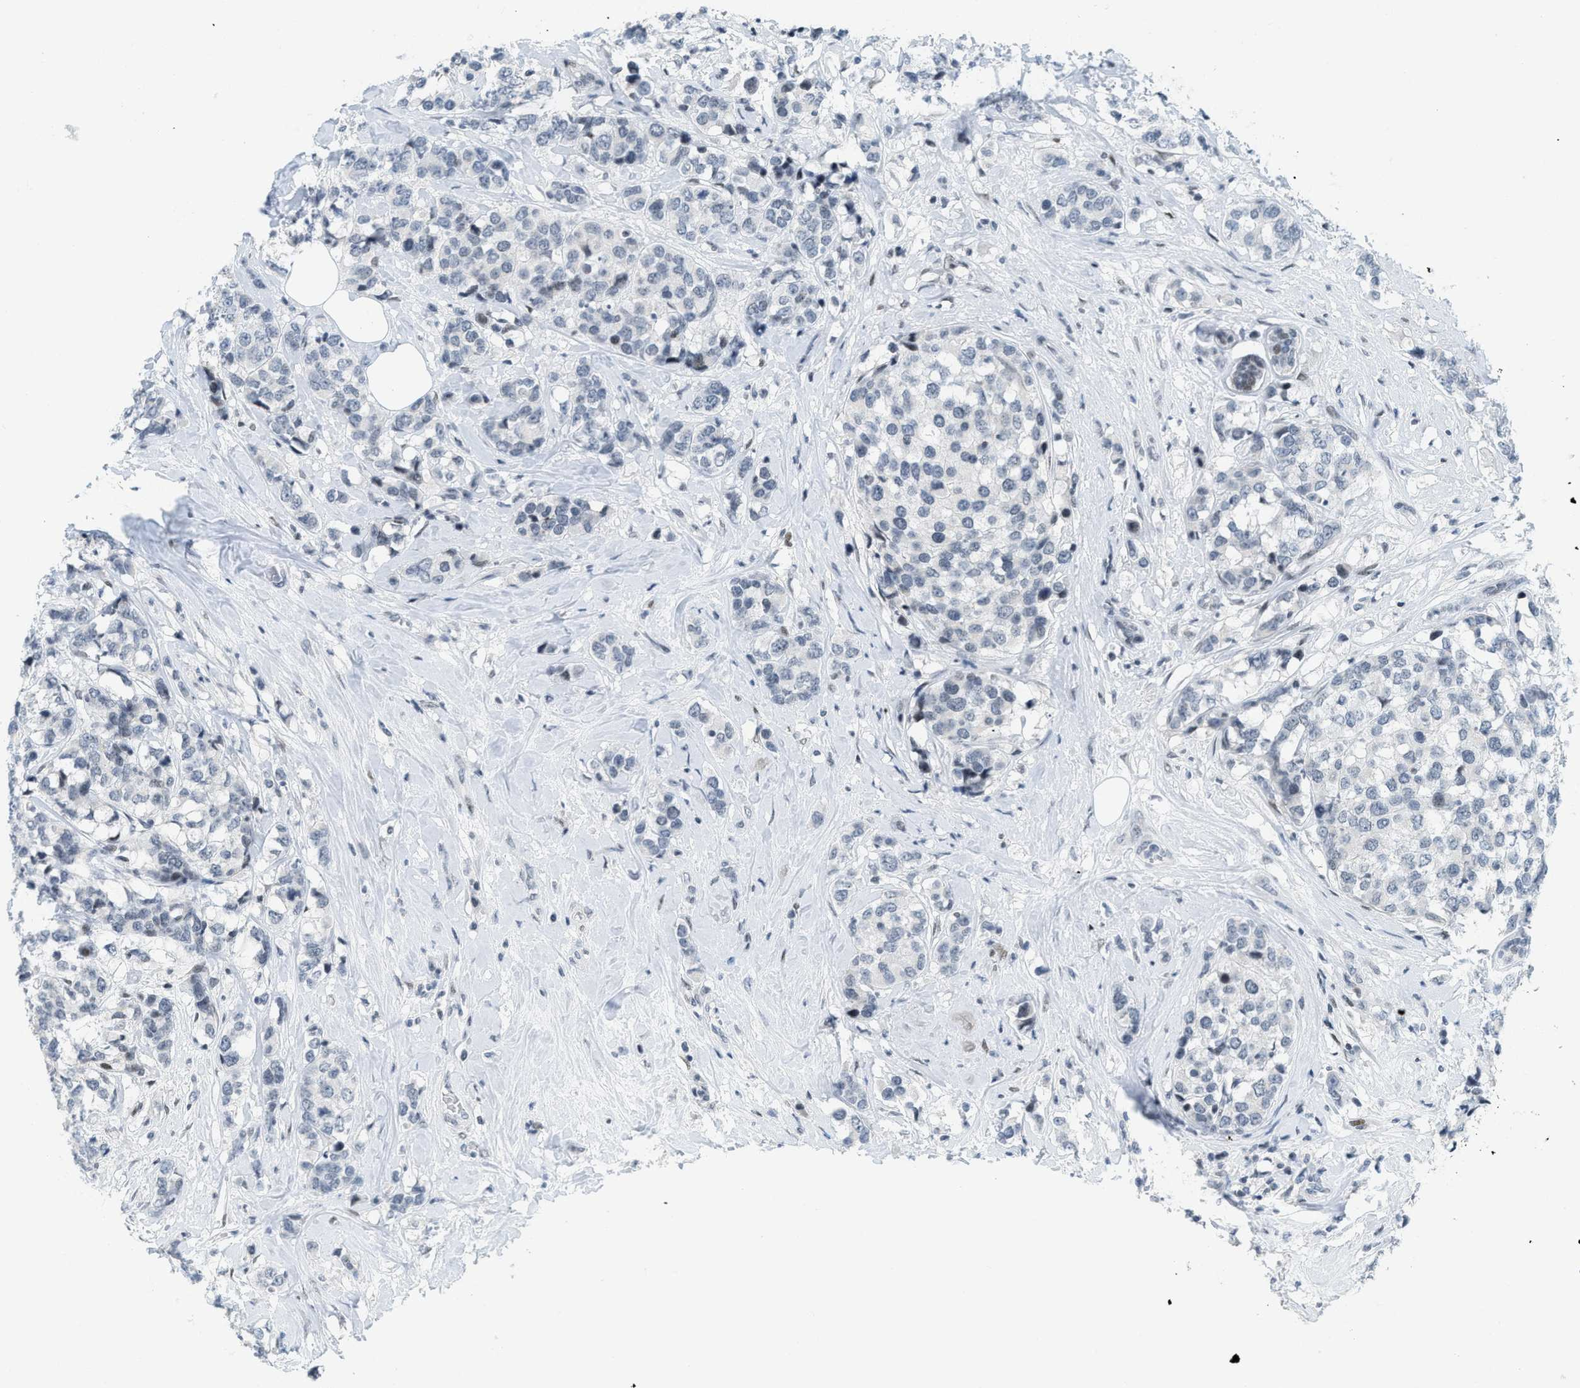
{"staining": {"intensity": "negative", "quantity": "none", "location": "none"}, "tissue": "breast cancer", "cell_type": "Tumor cells", "image_type": "cancer", "snomed": [{"axis": "morphology", "description": "Lobular carcinoma"}, {"axis": "topography", "description": "Breast"}], "caption": "The immunohistochemistry (IHC) histopathology image has no significant staining in tumor cells of breast lobular carcinoma tissue.", "gene": "PBX1", "patient": {"sex": "female", "age": 59}}